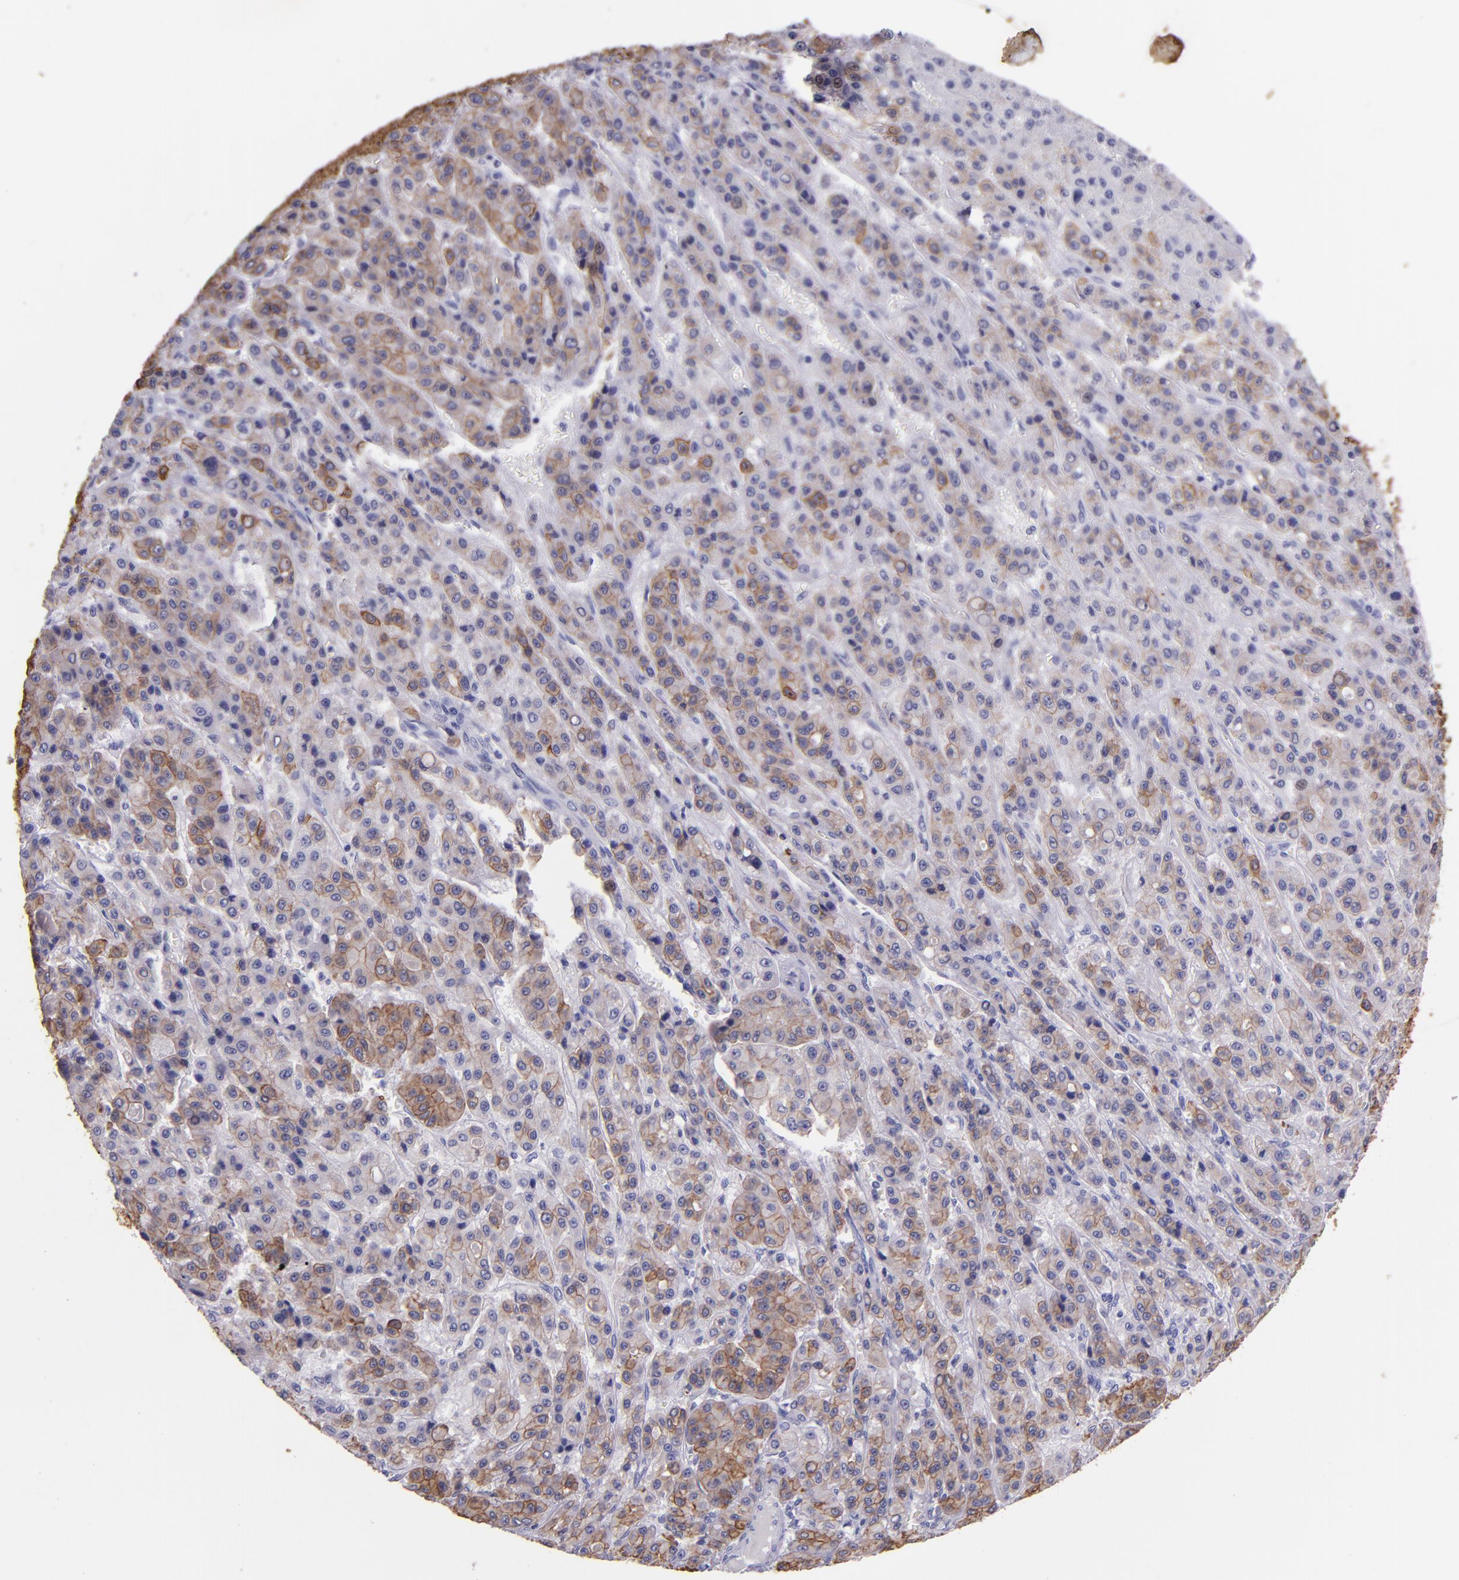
{"staining": {"intensity": "moderate", "quantity": "25%-75%", "location": "cytoplasmic/membranous"}, "tissue": "liver cancer", "cell_type": "Tumor cells", "image_type": "cancer", "snomed": [{"axis": "morphology", "description": "Carcinoma, Hepatocellular, NOS"}, {"axis": "topography", "description": "Liver"}], "caption": "Human hepatocellular carcinoma (liver) stained for a protein (brown) exhibits moderate cytoplasmic/membranous positive expression in approximately 25%-75% of tumor cells.", "gene": "KRT4", "patient": {"sex": "male", "age": 70}}